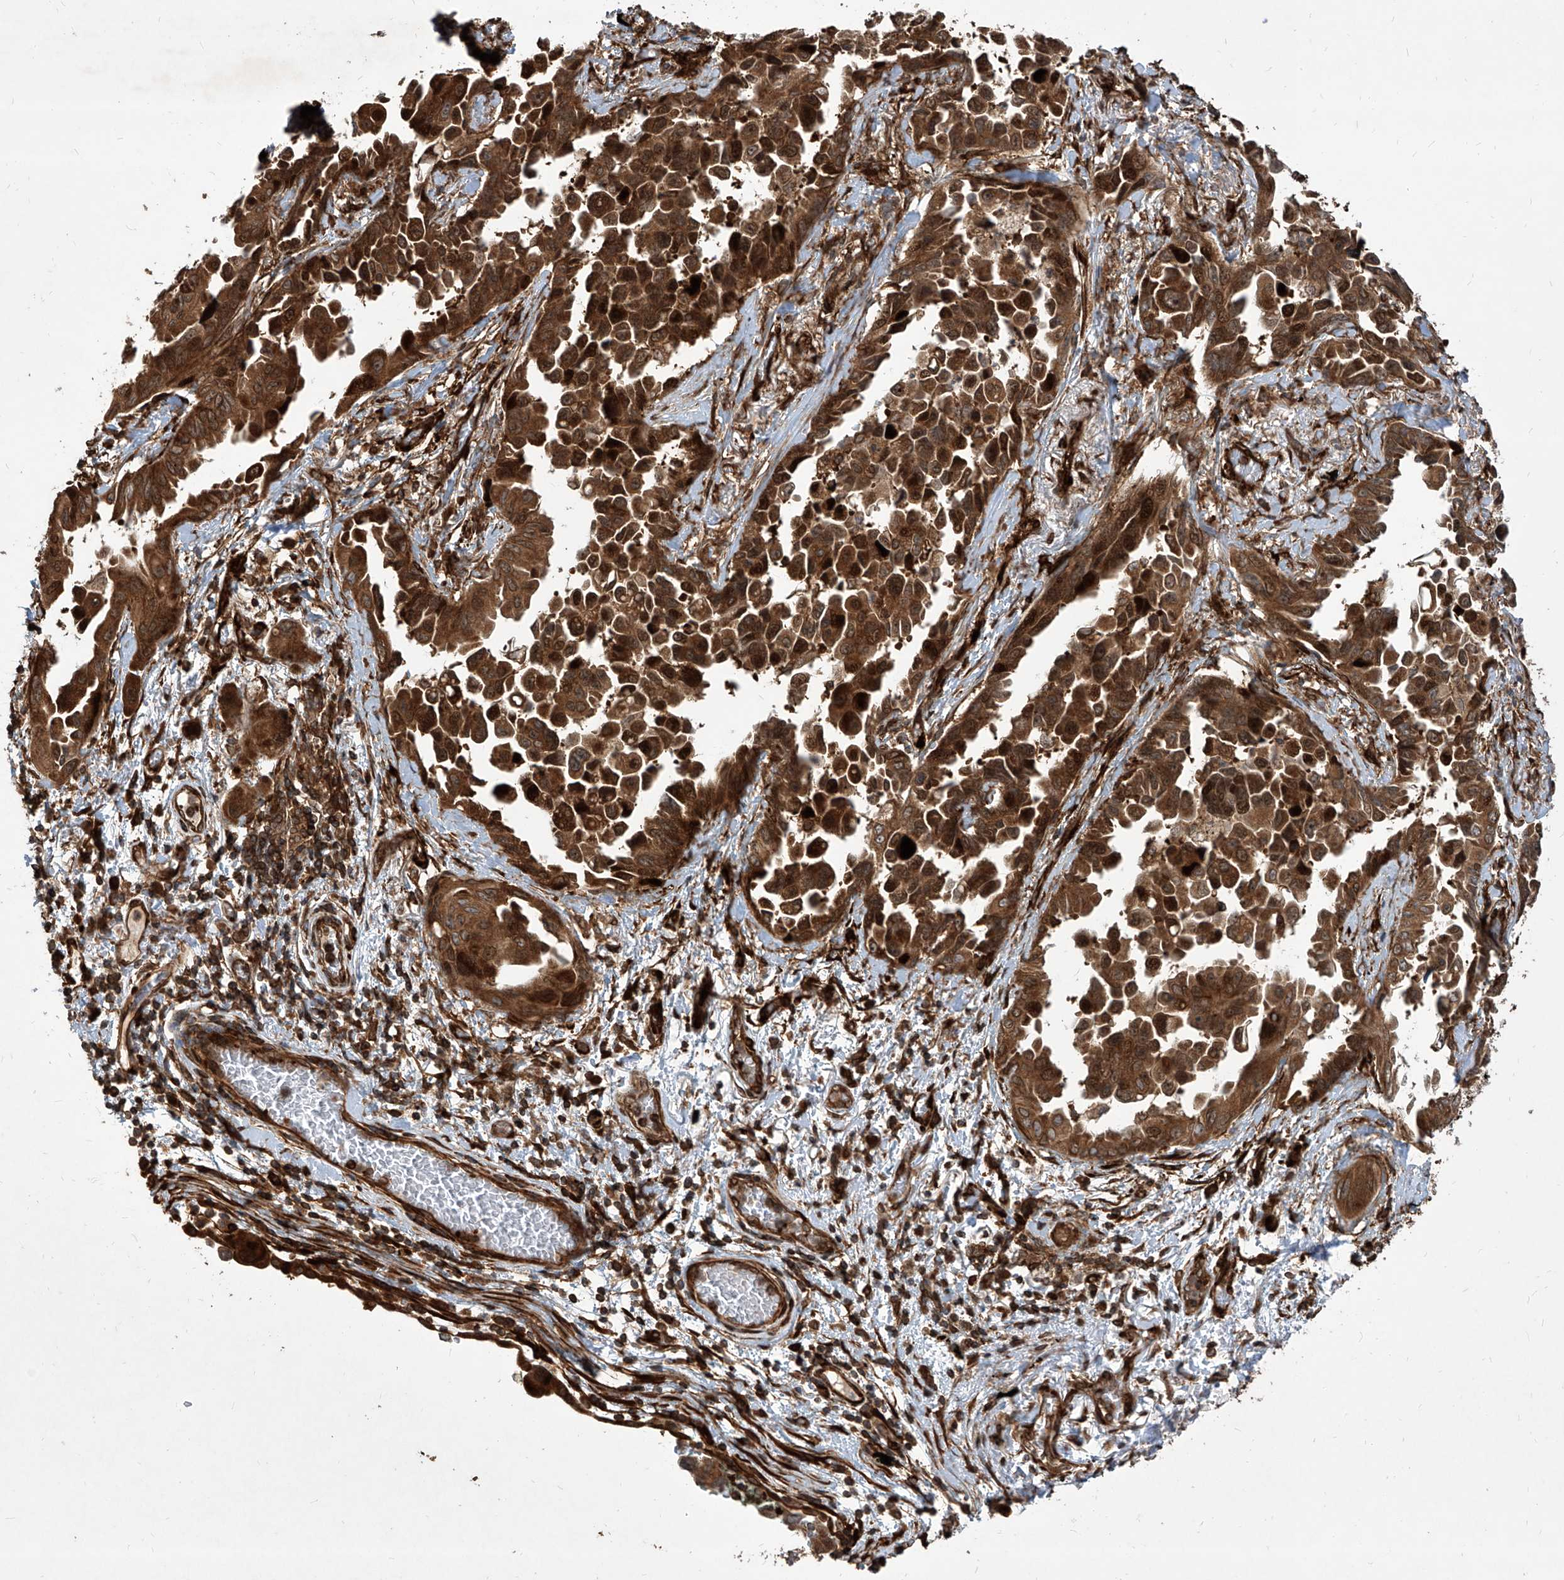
{"staining": {"intensity": "strong", "quantity": ">75%", "location": "cytoplasmic/membranous,nuclear"}, "tissue": "lung cancer", "cell_type": "Tumor cells", "image_type": "cancer", "snomed": [{"axis": "morphology", "description": "Adenocarcinoma, NOS"}, {"axis": "topography", "description": "Lung"}], "caption": "Lung cancer was stained to show a protein in brown. There is high levels of strong cytoplasmic/membranous and nuclear positivity in about >75% of tumor cells. (IHC, brightfield microscopy, high magnification).", "gene": "MAGED2", "patient": {"sex": "female", "age": 67}}